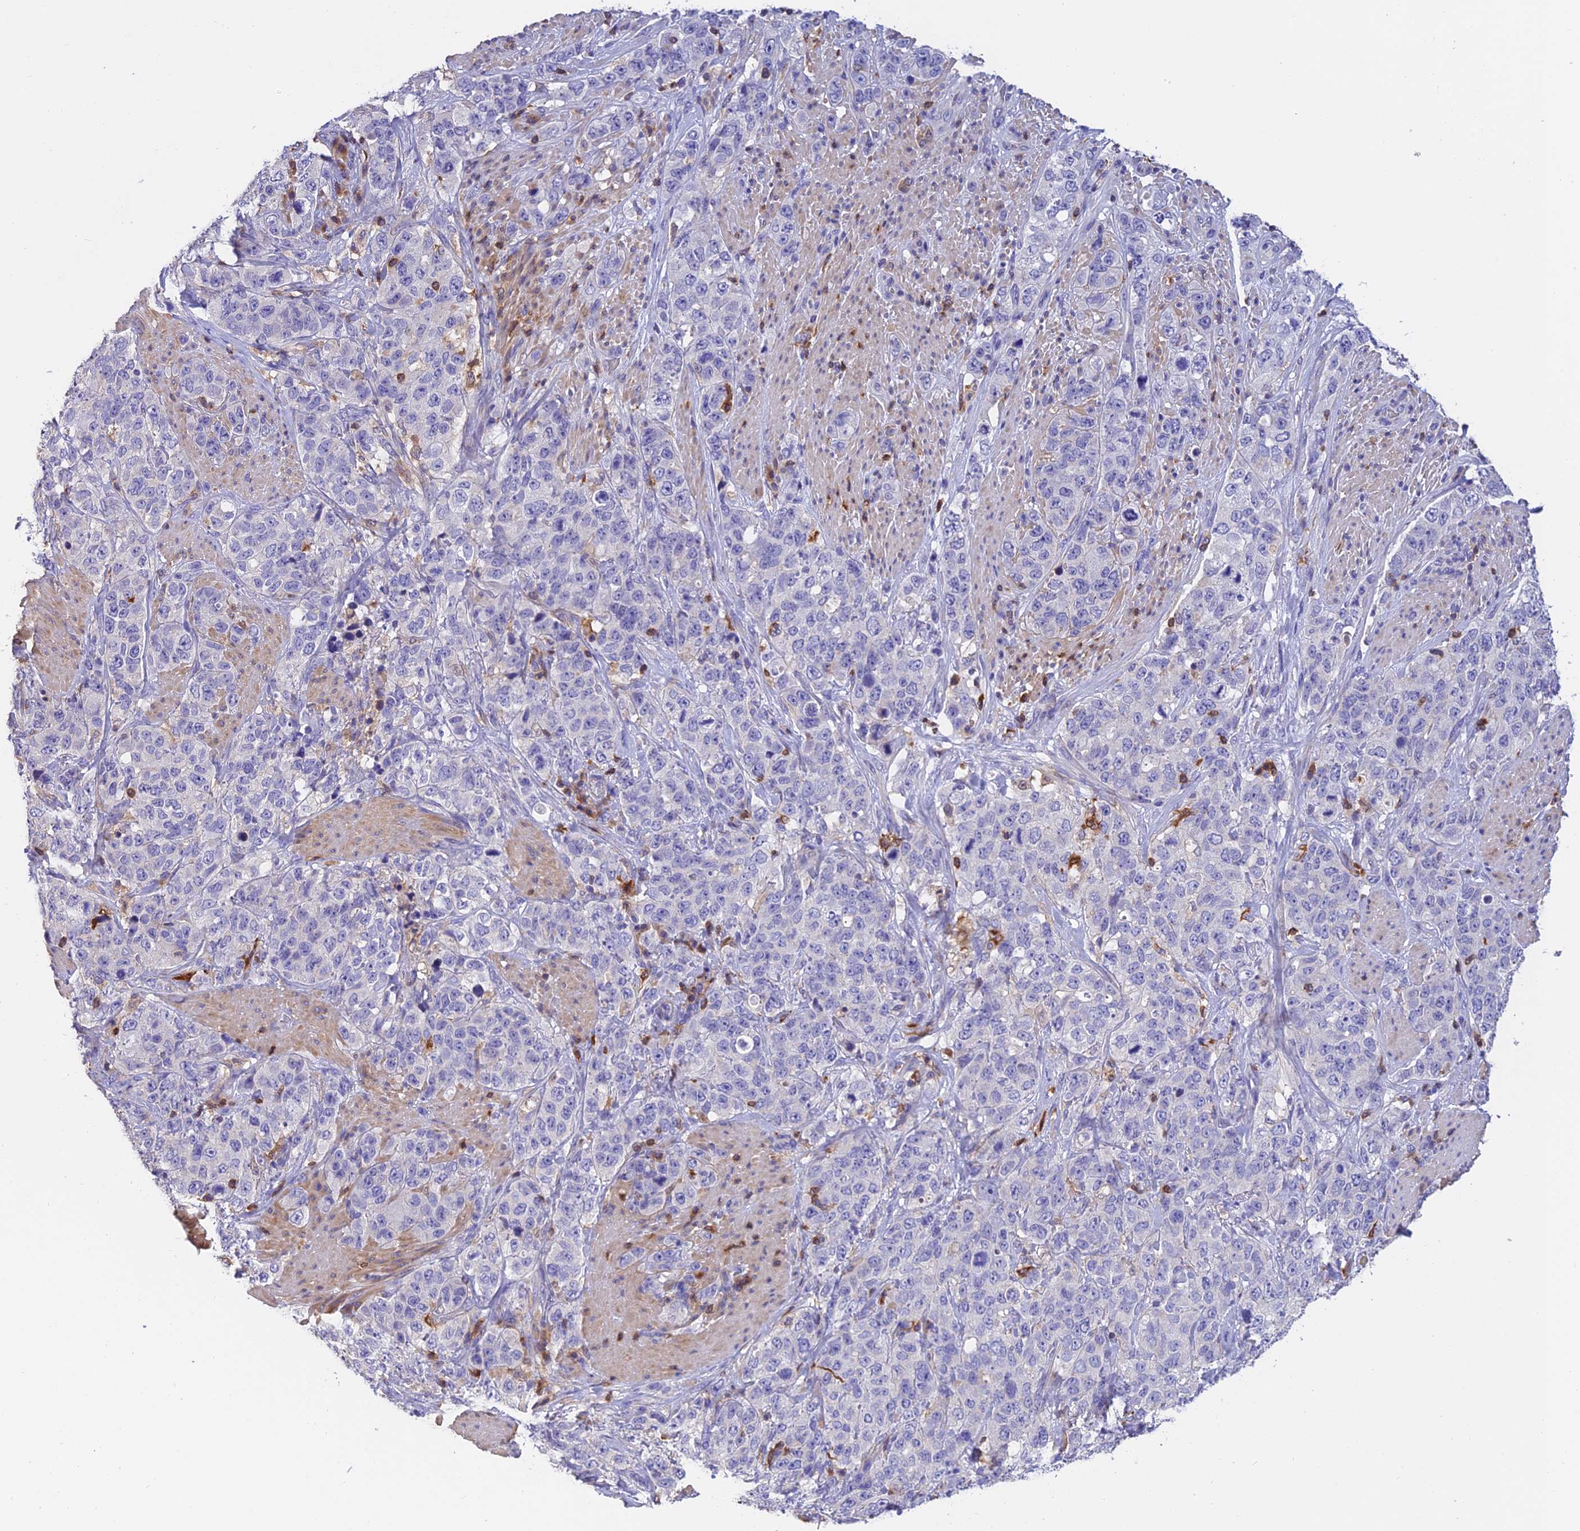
{"staining": {"intensity": "negative", "quantity": "none", "location": "none"}, "tissue": "stomach cancer", "cell_type": "Tumor cells", "image_type": "cancer", "snomed": [{"axis": "morphology", "description": "Adenocarcinoma, NOS"}, {"axis": "topography", "description": "Stomach"}], "caption": "The micrograph exhibits no significant expression in tumor cells of stomach cancer. (Stains: DAB immunohistochemistry (IHC) with hematoxylin counter stain, Microscopy: brightfield microscopy at high magnification).", "gene": "LPXN", "patient": {"sex": "male", "age": 48}}